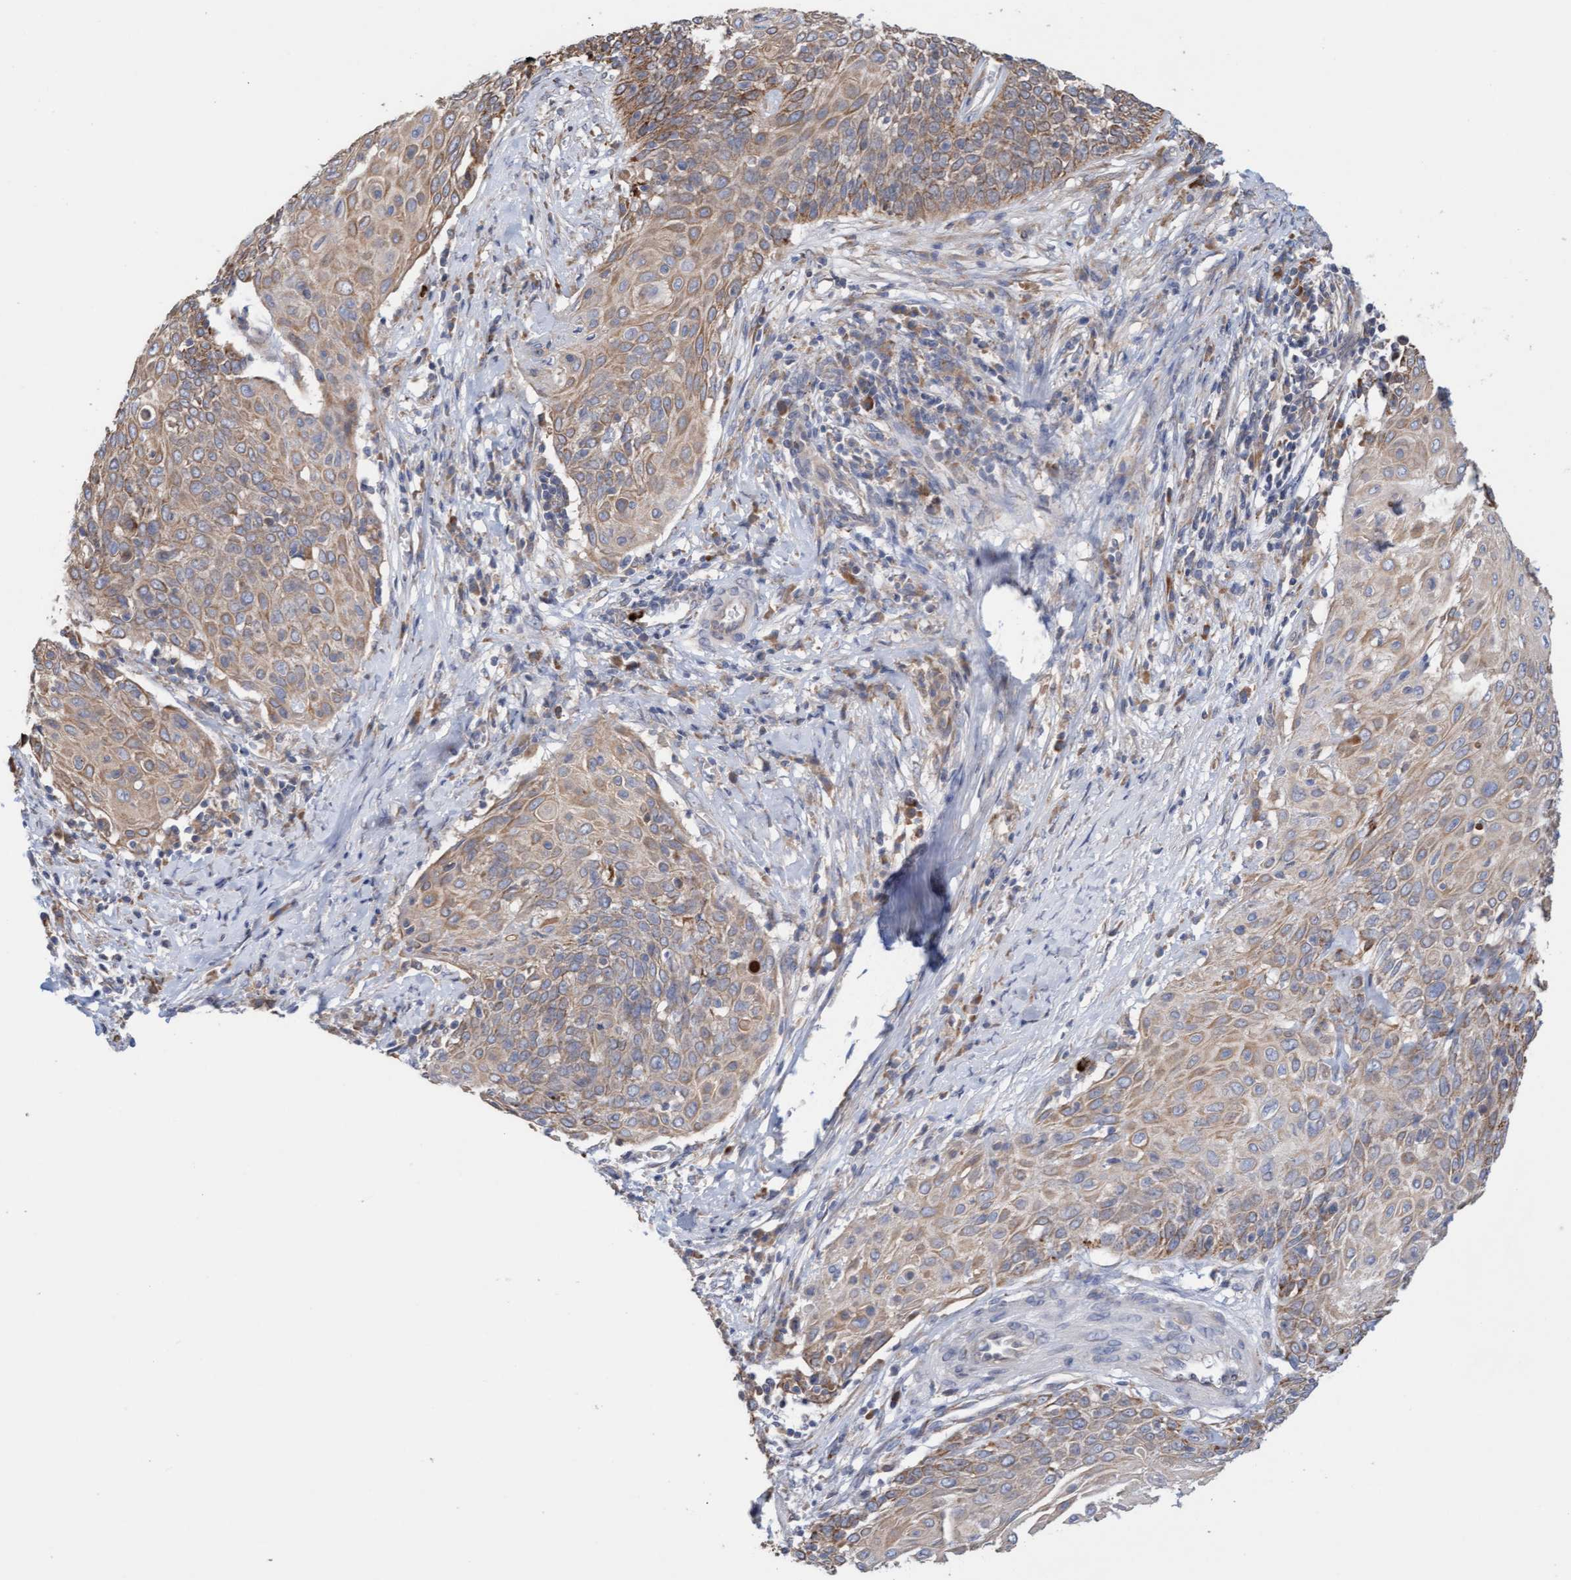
{"staining": {"intensity": "weak", "quantity": ">75%", "location": "cytoplasmic/membranous"}, "tissue": "cervical cancer", "cell_type": "Tumor cells", "image_type": "cancer", "snomed": [{"axis": "morphology", "description": "Squamous cell carcinoma, NOS"}, {"axis": "topography", "description": "Cervix"}], "caption": "Immunohistochemical staining of squamous cell carcinoma (cervical) displays weak cytoplasmic/membranous protein expression in approximately >75% of tumor cells. (Brightfield microscopy of DAB IHC at high magnification).", "gene": "MMP8", "patient": {"sex": "female", "age": 39}}